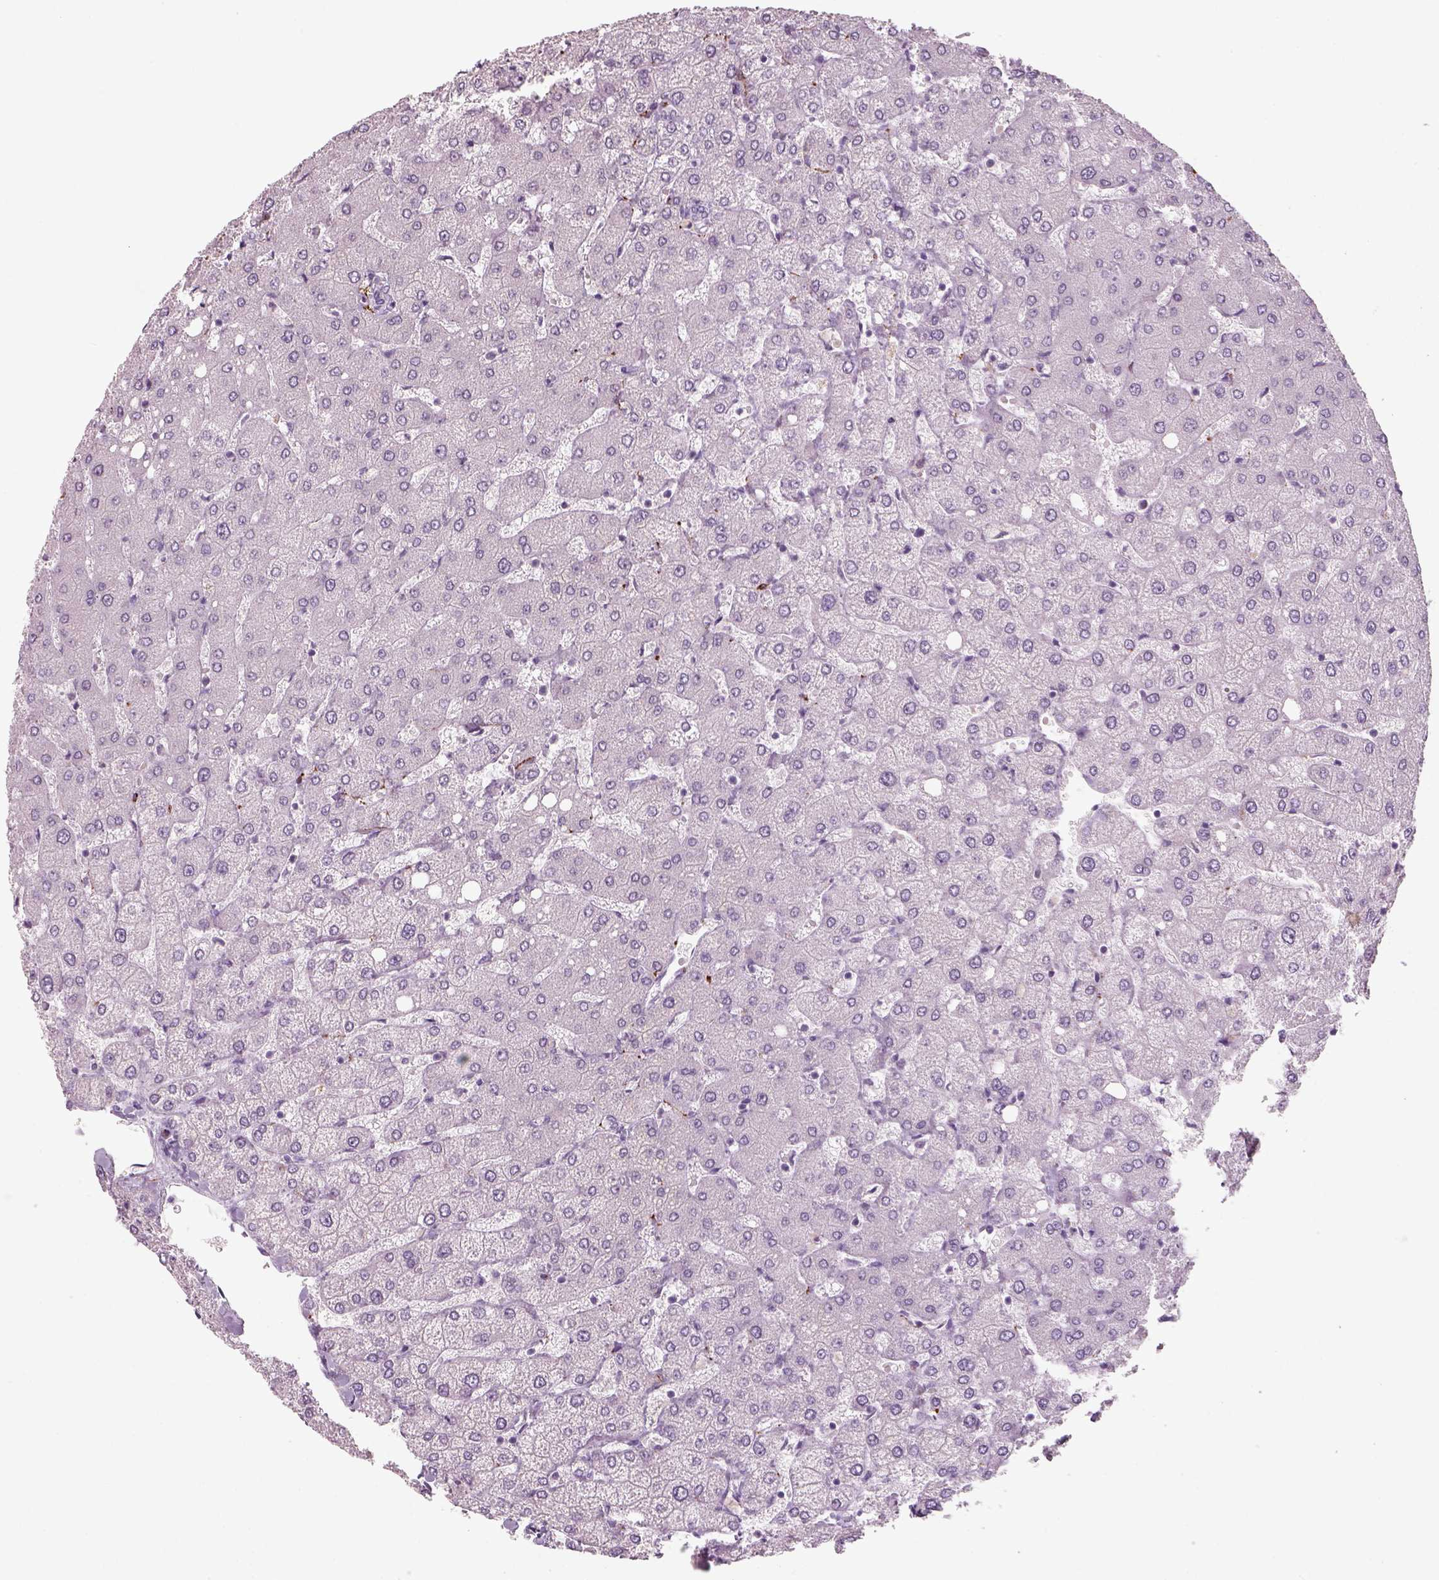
{"staining": {"intensity": "negative", "quantity": "none", "location": "none"}, "tissue": "liver", "cell_type": "Cholangiocytes", "image_type": "normal", "snomed": [{"axis": "morphology", "description": "Normal tissue, NOS"}, {"axis": "topography", "description": "Liver"}], "caption": "A photomicrograph of liver stained for a protein shows no brown staining in cholangiocytes.", "gene": "SLC6A2", "patient": {"sex": "female", "age": 54}}